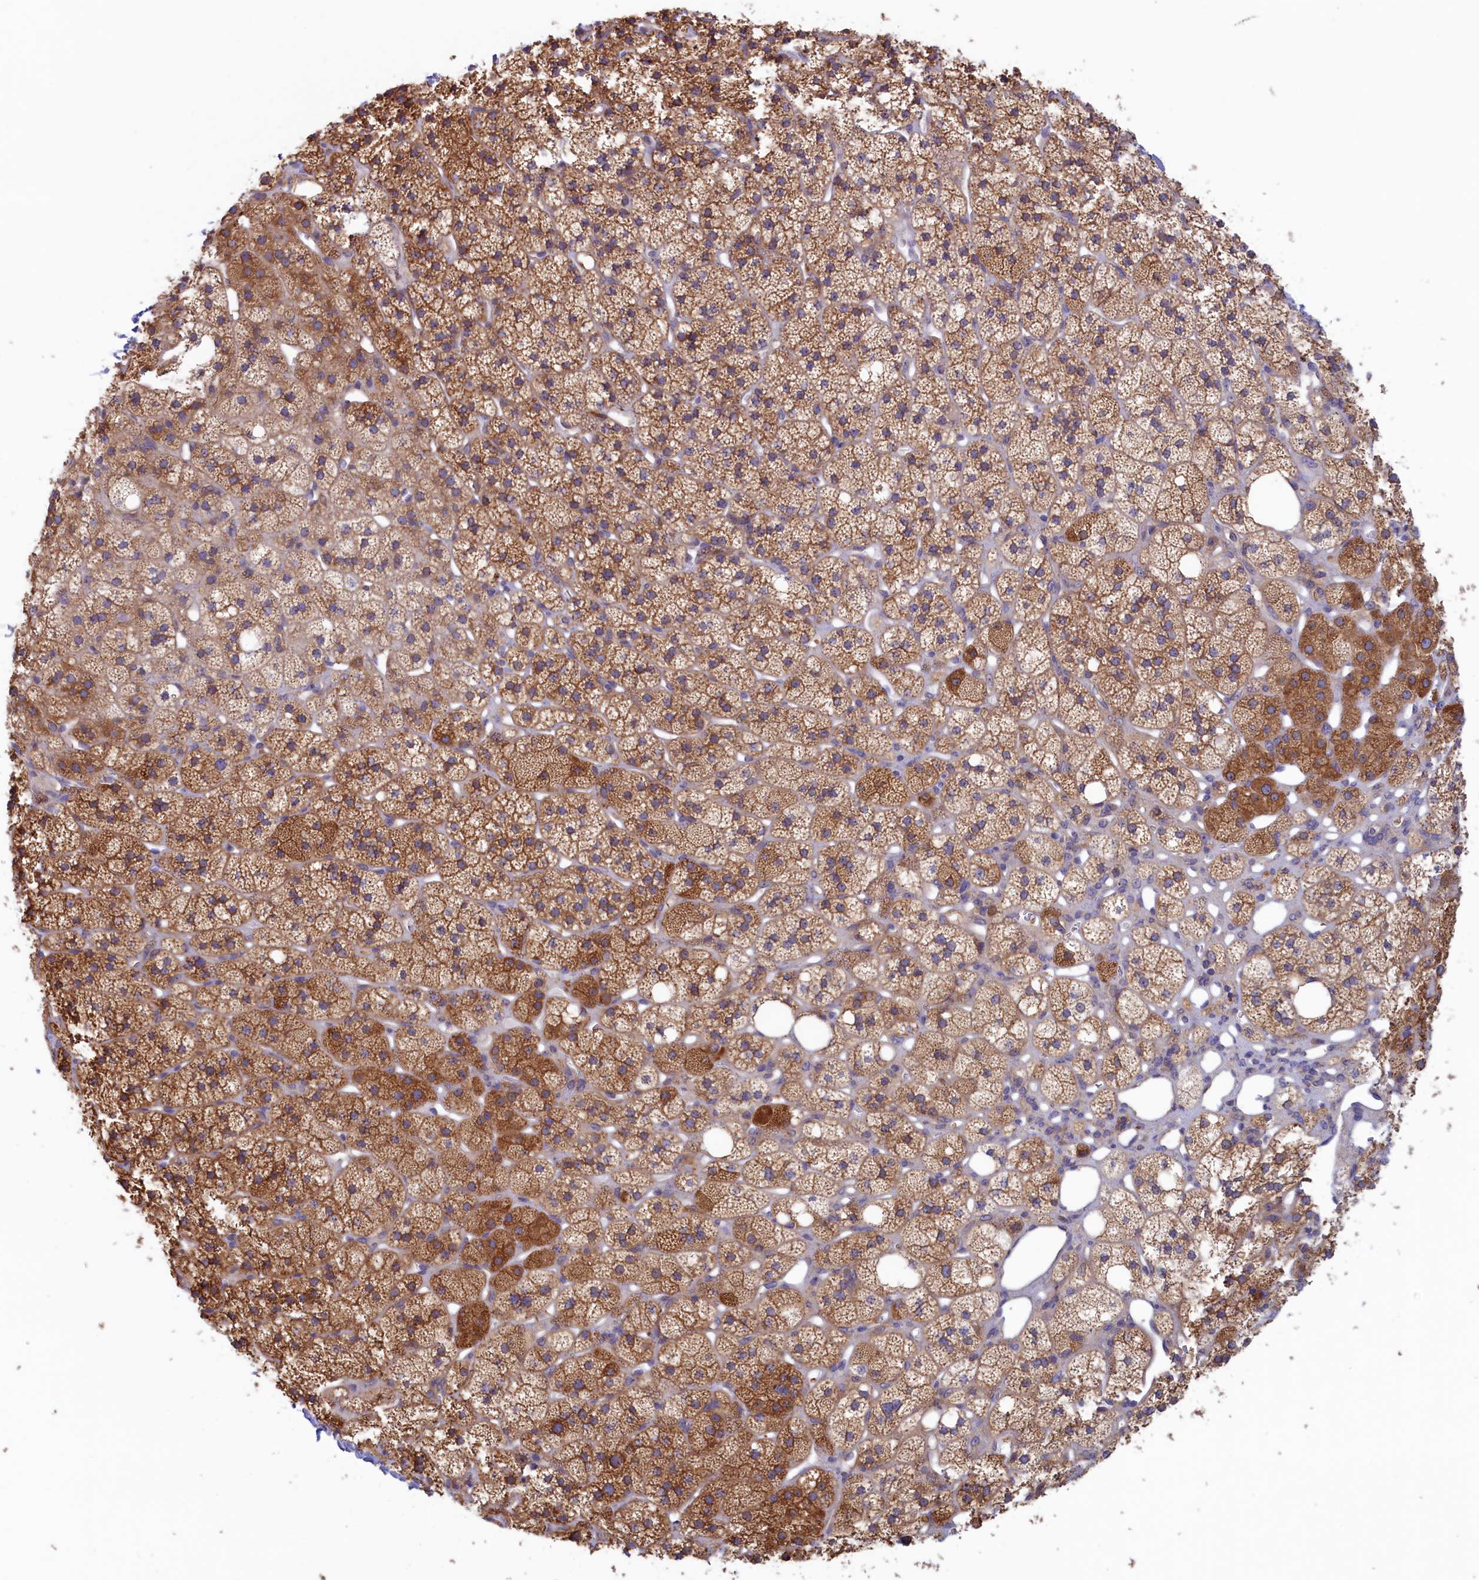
{"staining": {"intensity": "moderate", "quantity": ">75%", "location": "cytoplasmic/membranous"}, "tissue": "adrenal gland", "cell_type": "Glandular cells", "image_type": "normal", "snomed": [{"axis": "morphology", "description": "Normal tissue, NOS"}, {"axis": "topography", "description": "Adrenal gland"}], "caption": "Adrenal gland stained with DAB IHC shows medium levels of moderate cytoplasmic/membranous expression in approximately >75% of glandular cells.", "gene": "SYNDIG1L", "patient": {"sex": "male", "age": 61}}